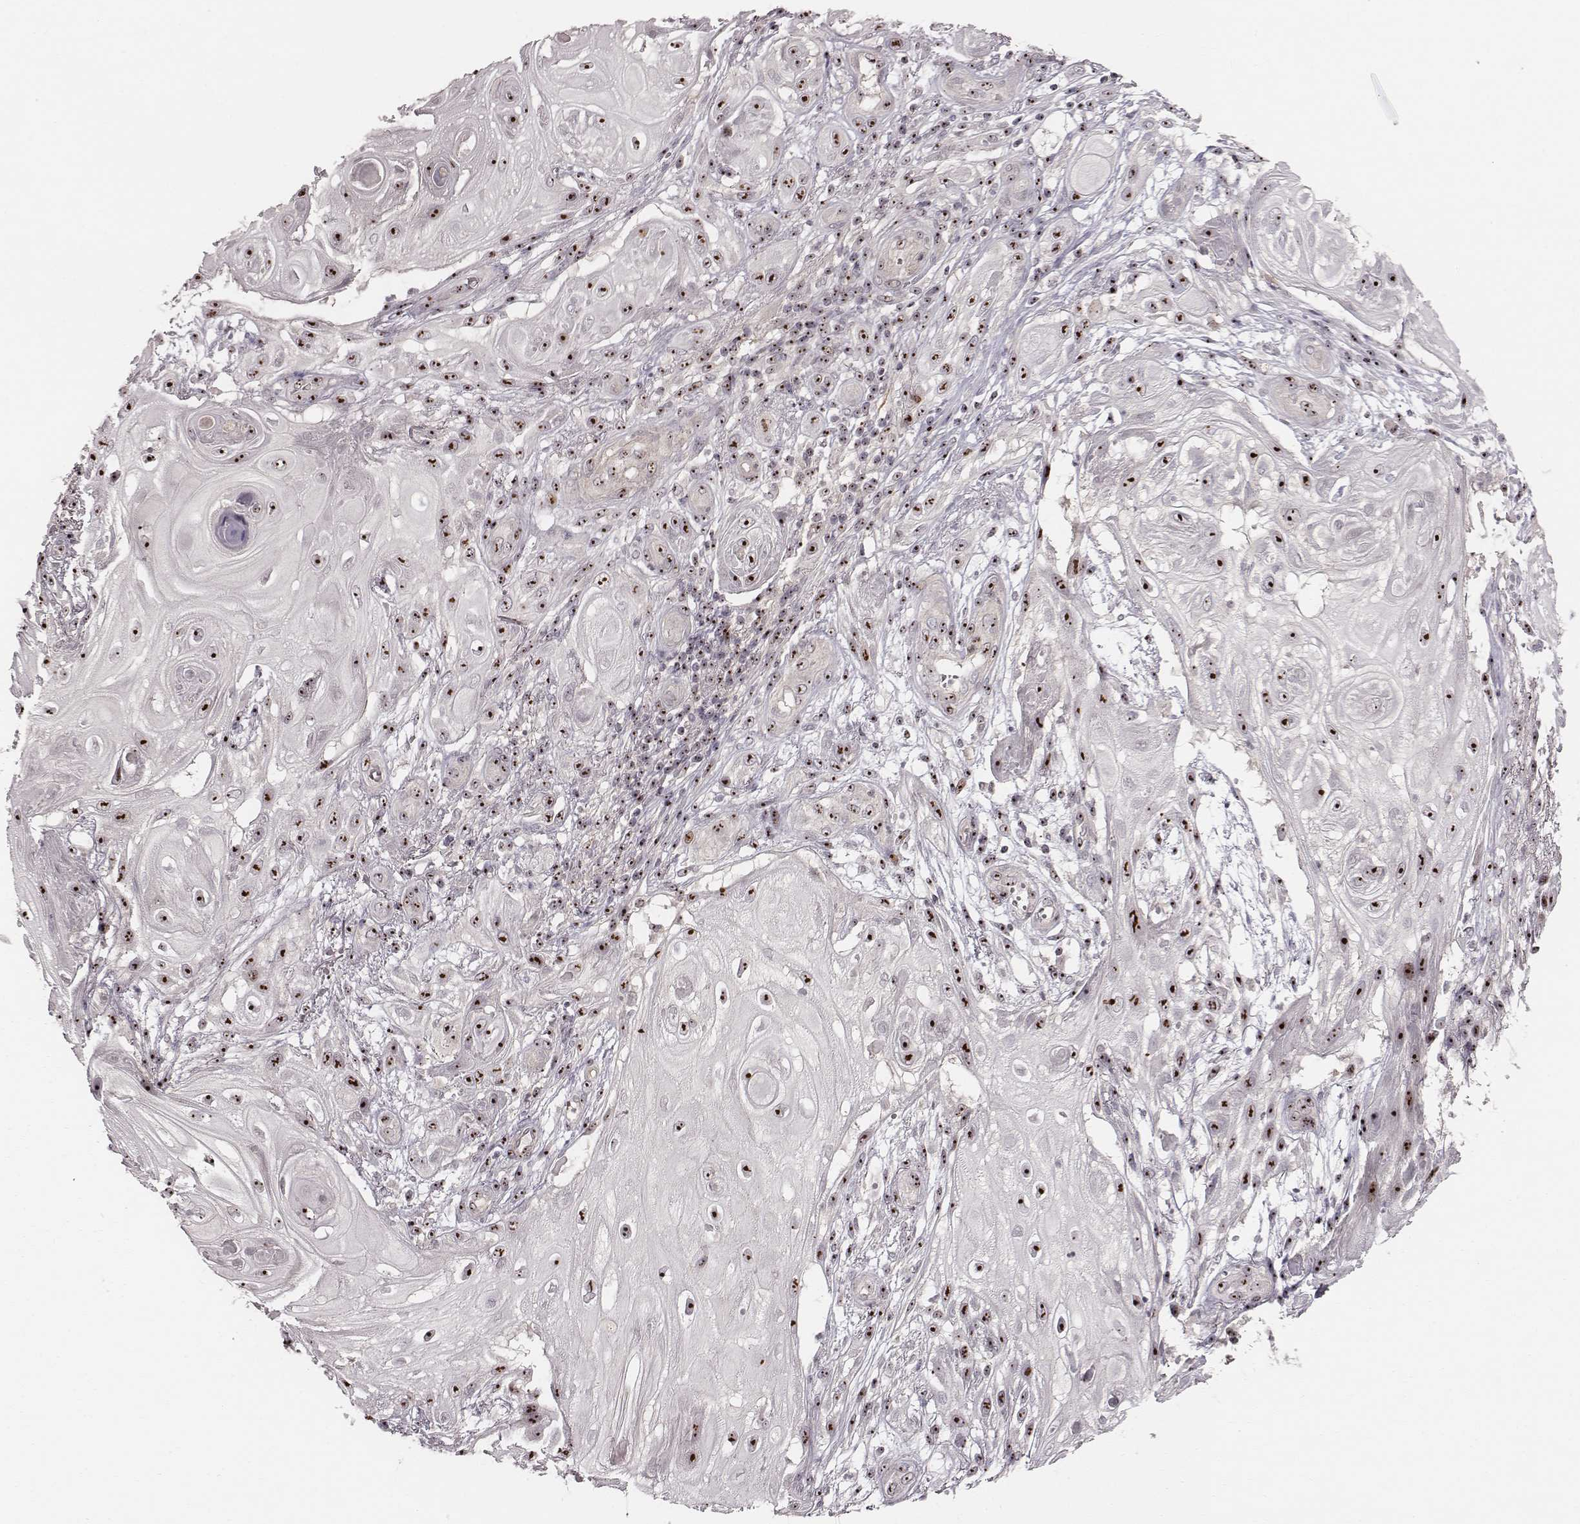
{"staining": {"intensity": "moderate", "quantity": ">75%", "location": "nuclear"}, "tissue": "skin cancer", "cell_type": "Tumor cells", "image_type": "cancer", "snomed": [{"axis": "morphology", "description": "Squamous cell carcinoma, NOS"}, {"axis": "topography", "description": "Skin"}], "caption": "Tumor cells show moderate nuclear positivity in about >75% of cells in skin cancer (squamous cell carcinoma).", "gene": "NOP56", "patient": {"sex": "male", "age": 62}}